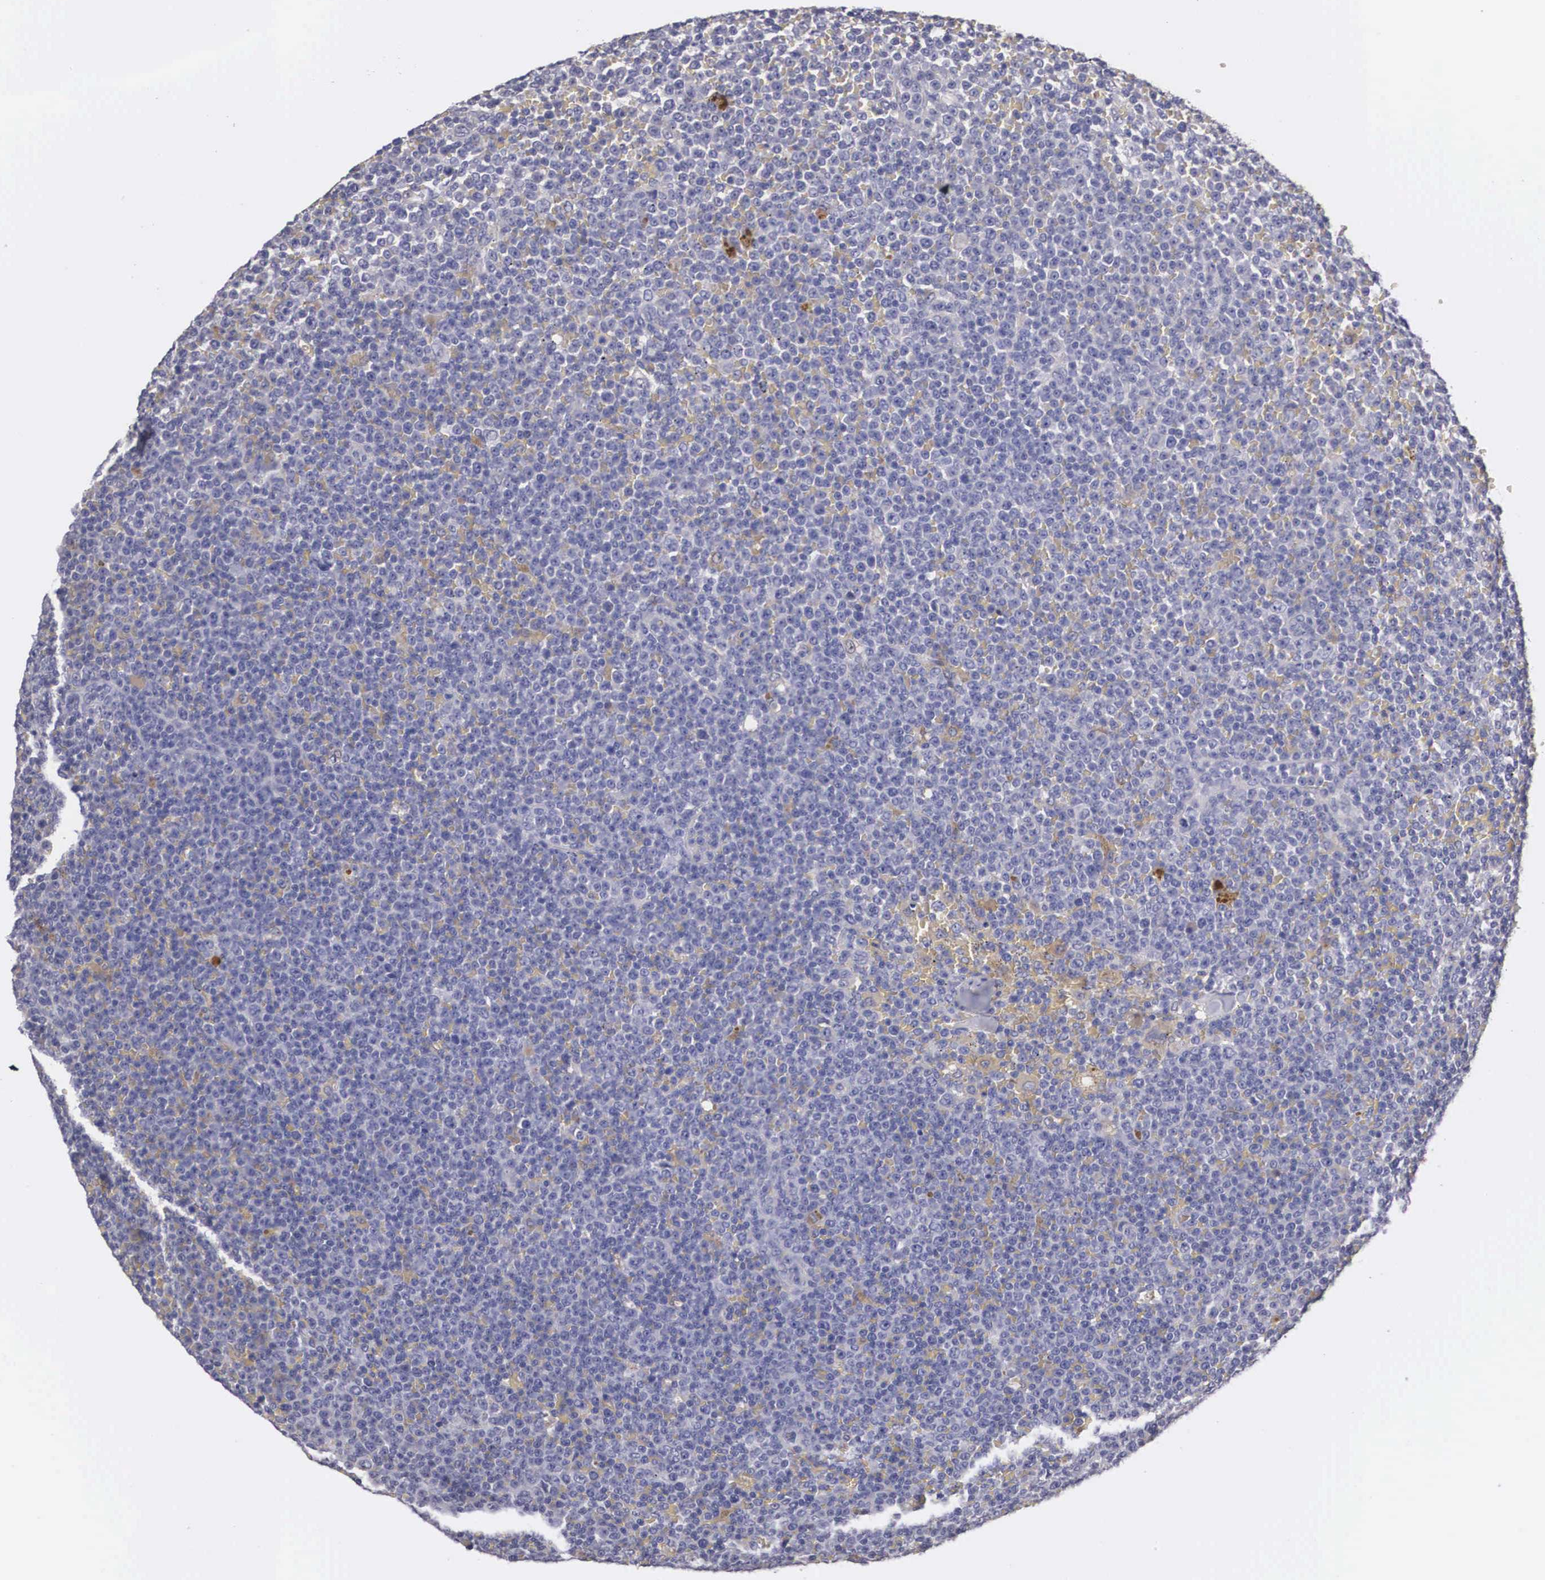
{"staining": {"intensity": "weak", "quantity": "25%-75%", "location": "cytoplasmic/membranous"}, "tissue": "lymphoma", "cell_type": "Tumor cells", "image_type": "cancer", "snomed": [{"axis": "morphology", "description": "Malignant lymphoma, non-Hodgkin's type, Low grade"}, {"axis": "topography", "description": "Lymph node"}], "caption": "This image shows lymphoma stained with immunohistochemistry (IHC) to label a protein in brown. The cytoplasmic/membranous of tumor cells show weak positivity for the protein. Nuclei are counter-stained blue.", "gene": "ABHD4", "patient": {"sex": "male", "age": 50}}